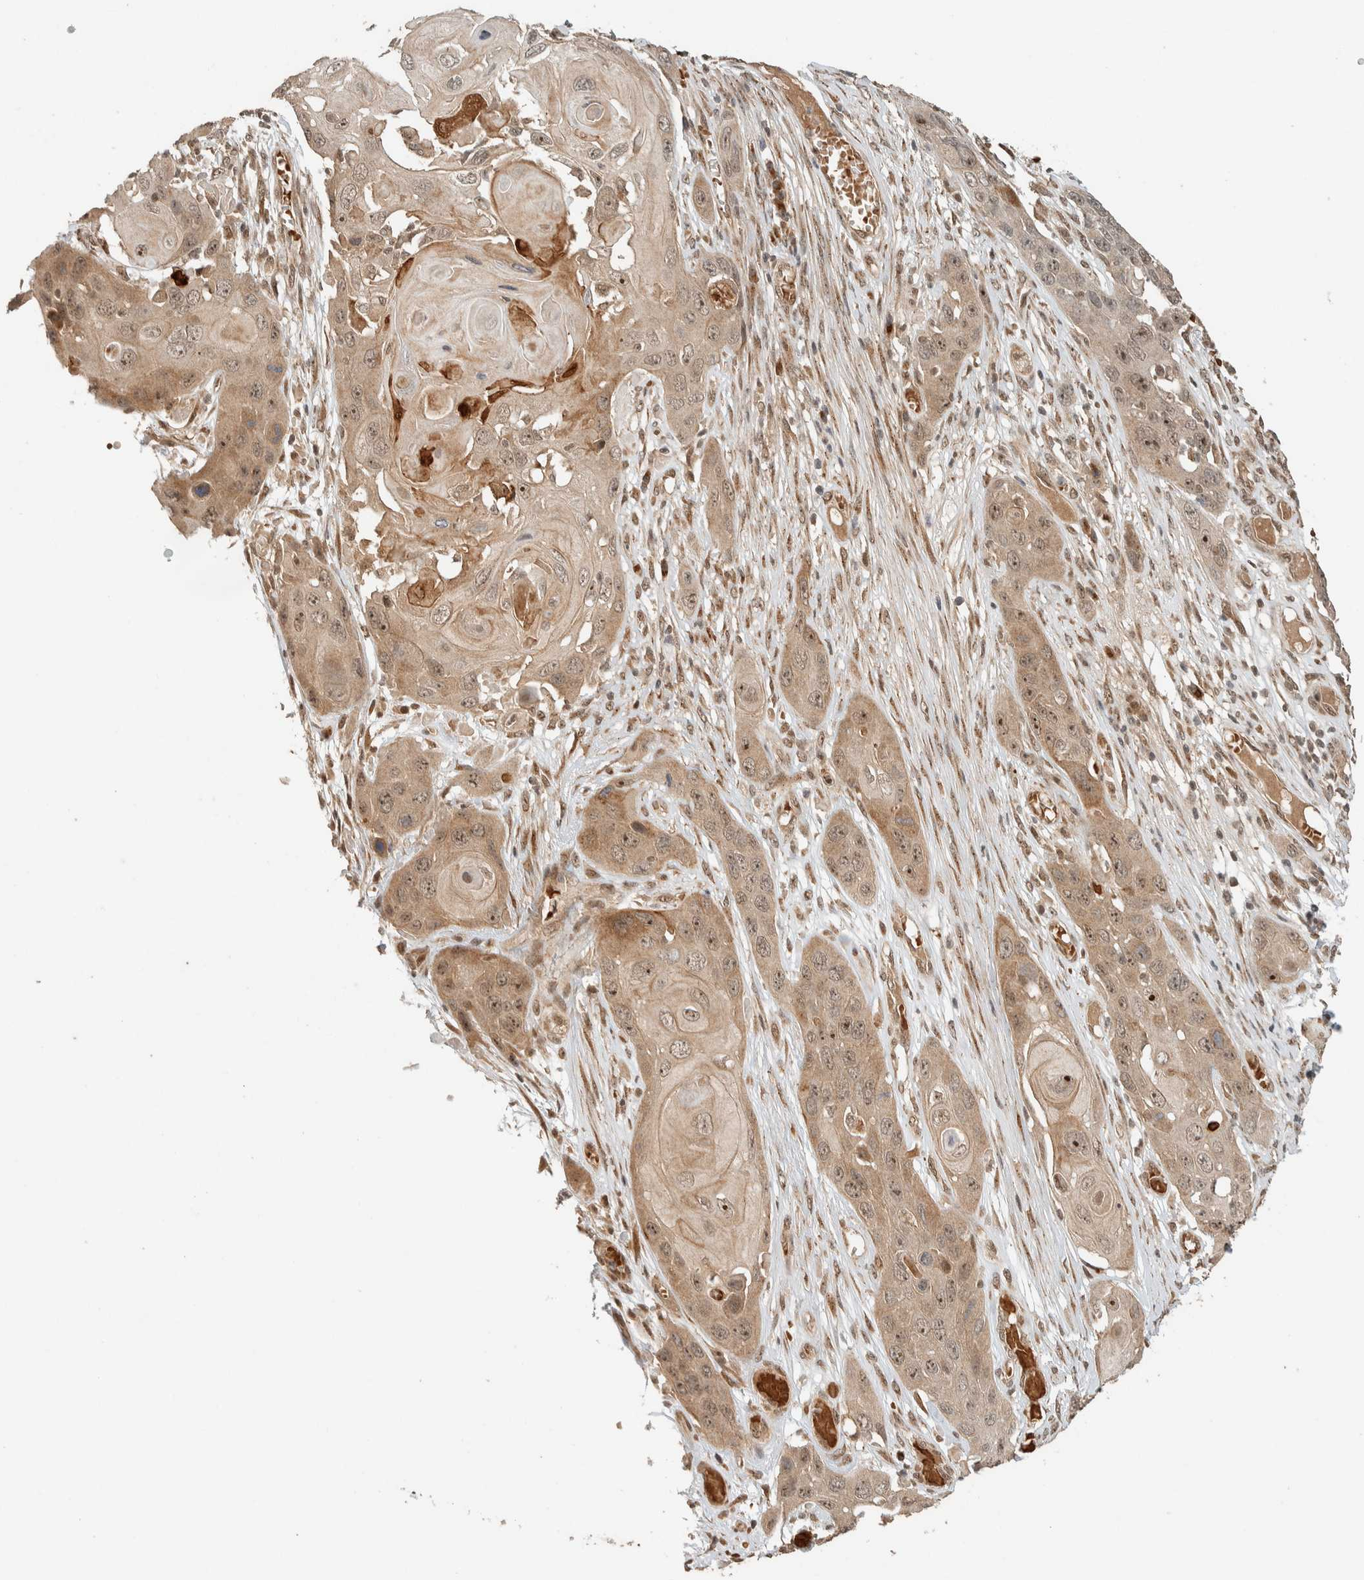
{"staining": {"intensity": "weak", "quantity": ">75%", "location": "cytoplasmic/membranous,nuclear"}, "tissue": "skin cancer", "cell_type": "Tumor cells", "image_type": "cancer", "snomed": [{"axis": "morphology", "description": "Squamous cell carcinoma, NOS"}, {"axis": "topography", "description": "Skin"}], "caption": "Protein analysis of skin cancer tissue demonstrates weak cytoplasmic/membranous and nuclear positivity in approximately >75% of tumor cells.", "gene": "ZBTB2", "patient": {"sex": "male", "age": 55}}